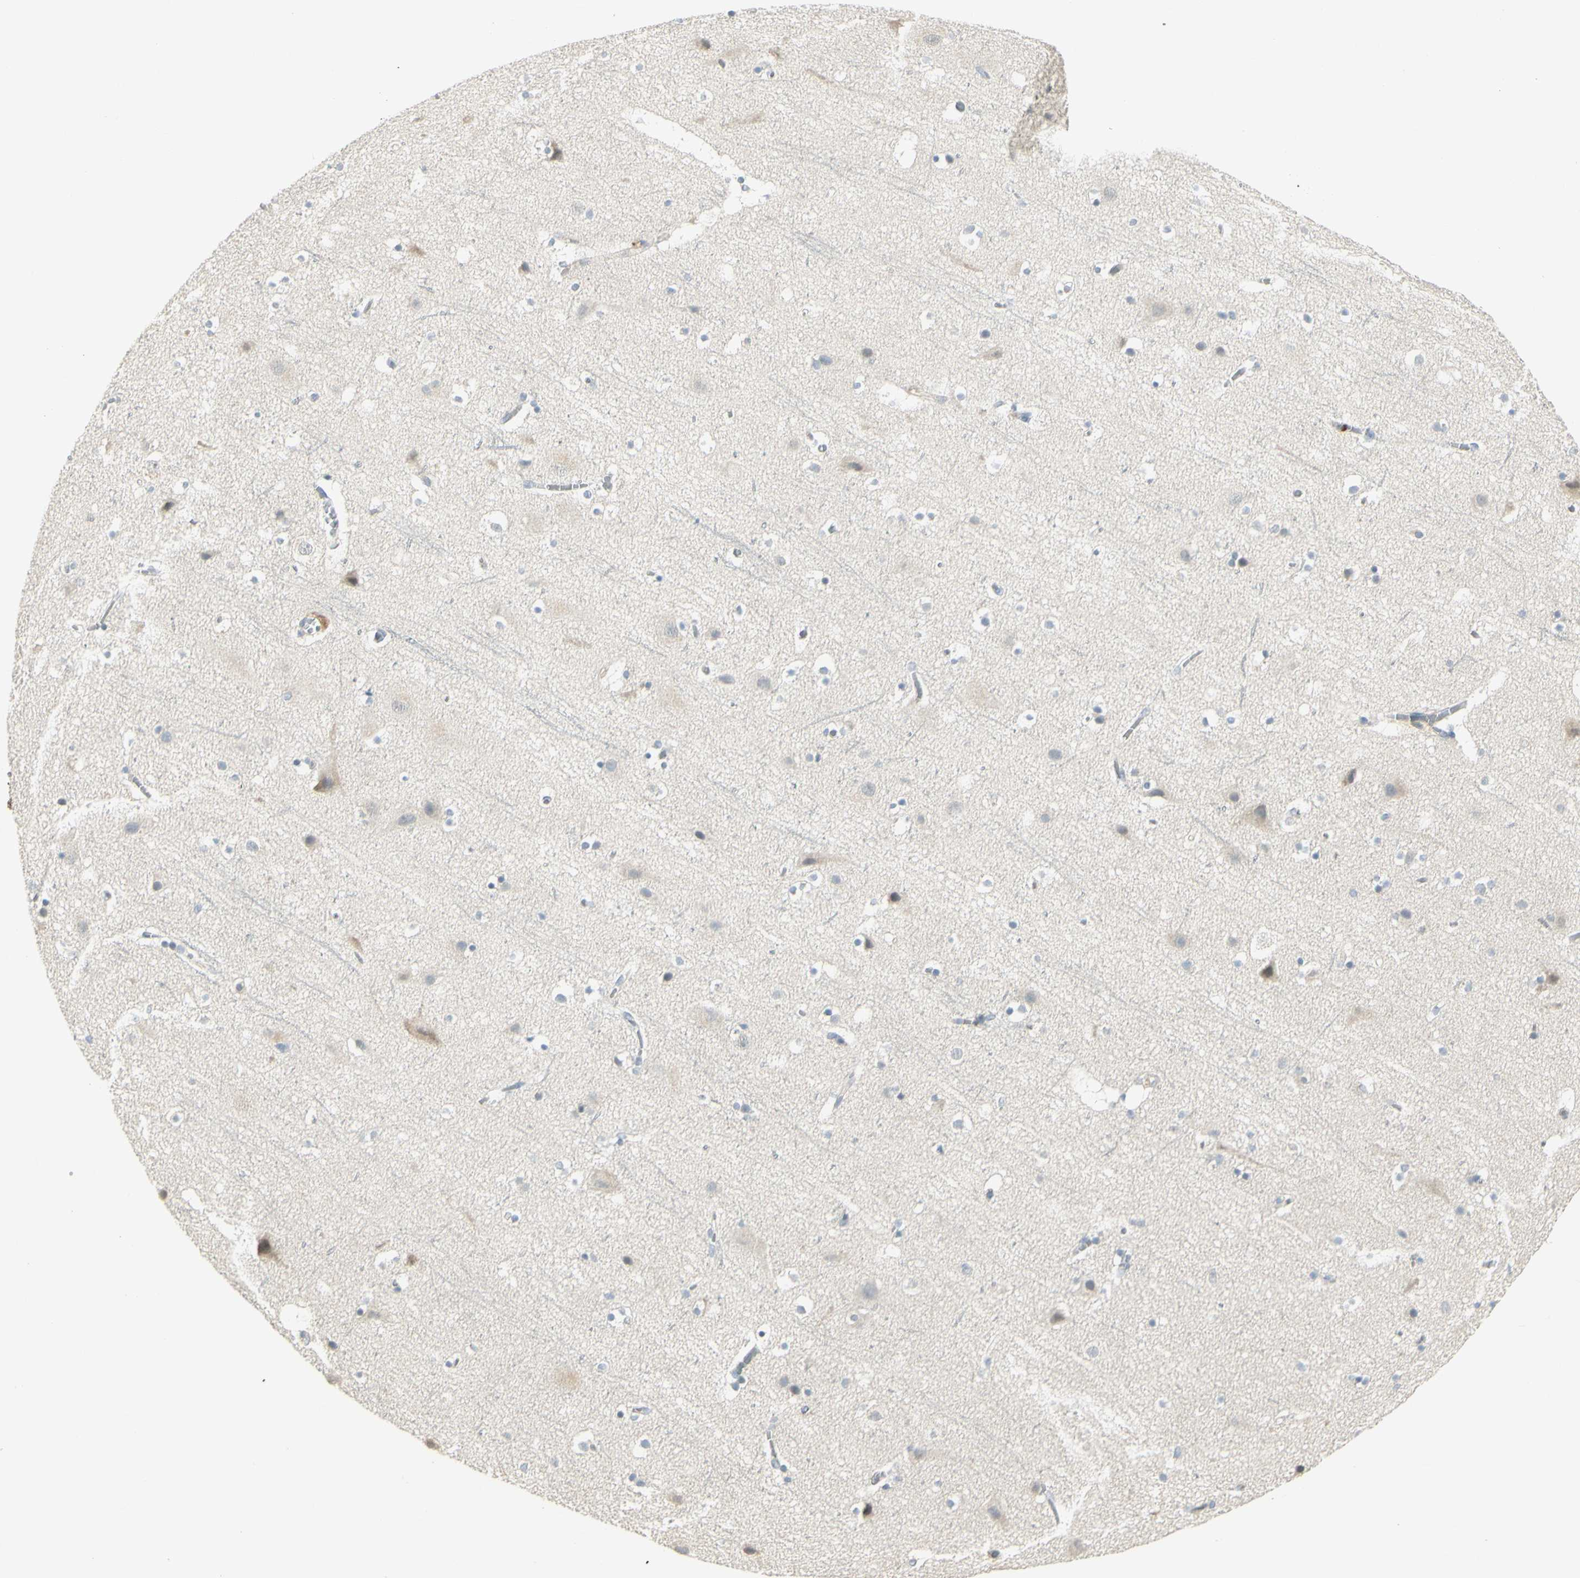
{"staining": {"intensity": "negative", "quantity": "none", "location": "none"}, "tissue": "cerebral cortex", "cell_type": "Endothelial cells", "image_type": "normal", "snomed": [{"axis": "morphology", "description": "Normal tissue, NOS"}, {"axis": "topography", "description": "Cerebral cortex"}], "caption": "This is an immunohistochemistry micrograph of normal human cerebral cortex. There is no staining in endothelial cells.", "gene": "CCNB2", "patient": {"sex": "male", "age": 45}}